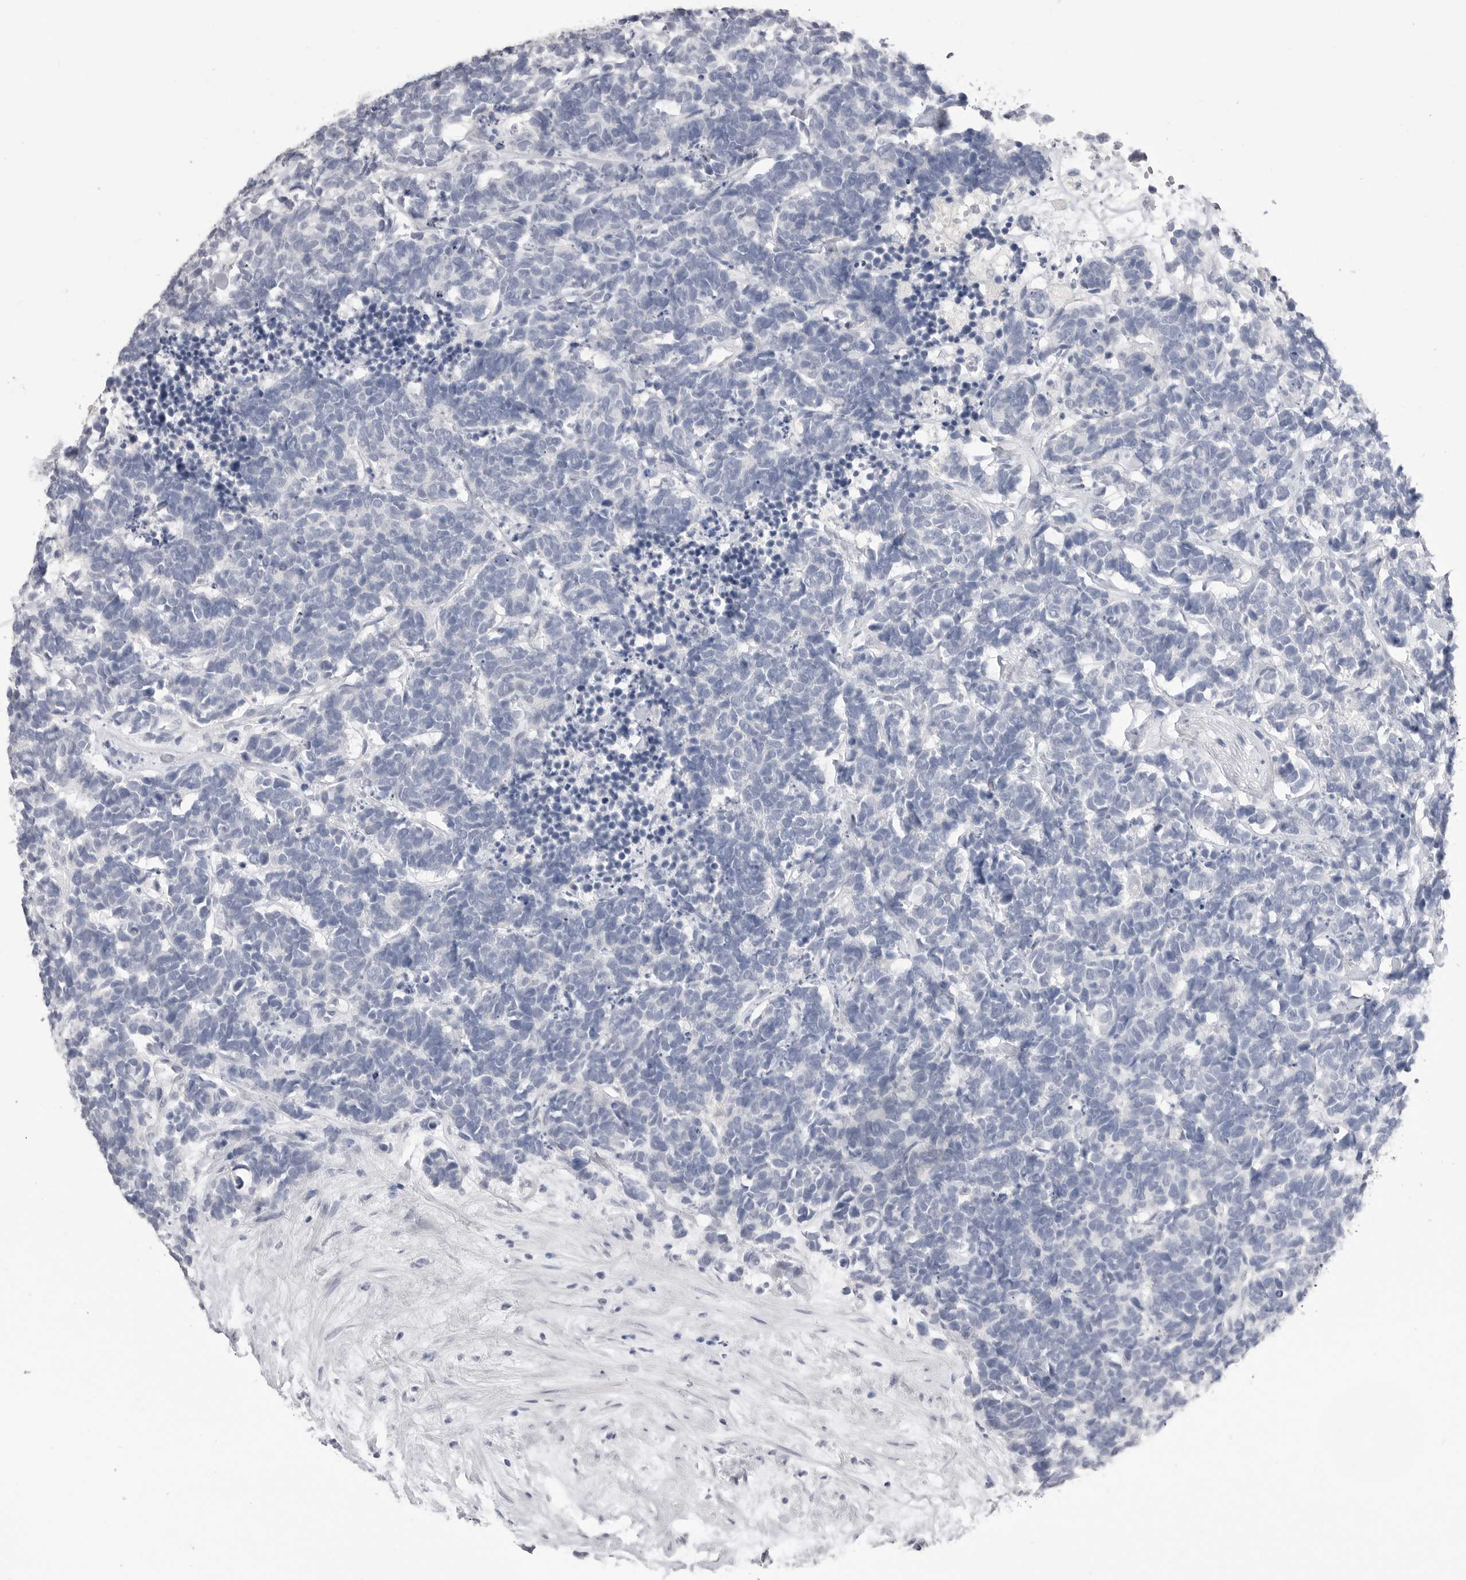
{"staining": {"intensity": "negative", "quantity": "none", "location": "none"}, "tissue": "carcinoid", "cell_type": "Tumor cells", "image_type": "cancer", "snomed": [{"axis": "morphology", "description": "Carcinoma, NOS"}, {"axis": "morphology", "description": "Carcinoid, malignant, NOS"}, {"axis": "topography", "description": "Urinary bladder"}], "caption": "Immunohistochemical staining of human carcinoma demonstrates no significant expression in tumor cells.", "gene": "CPB1", "patient": {"sex": "male", "age": 57}}